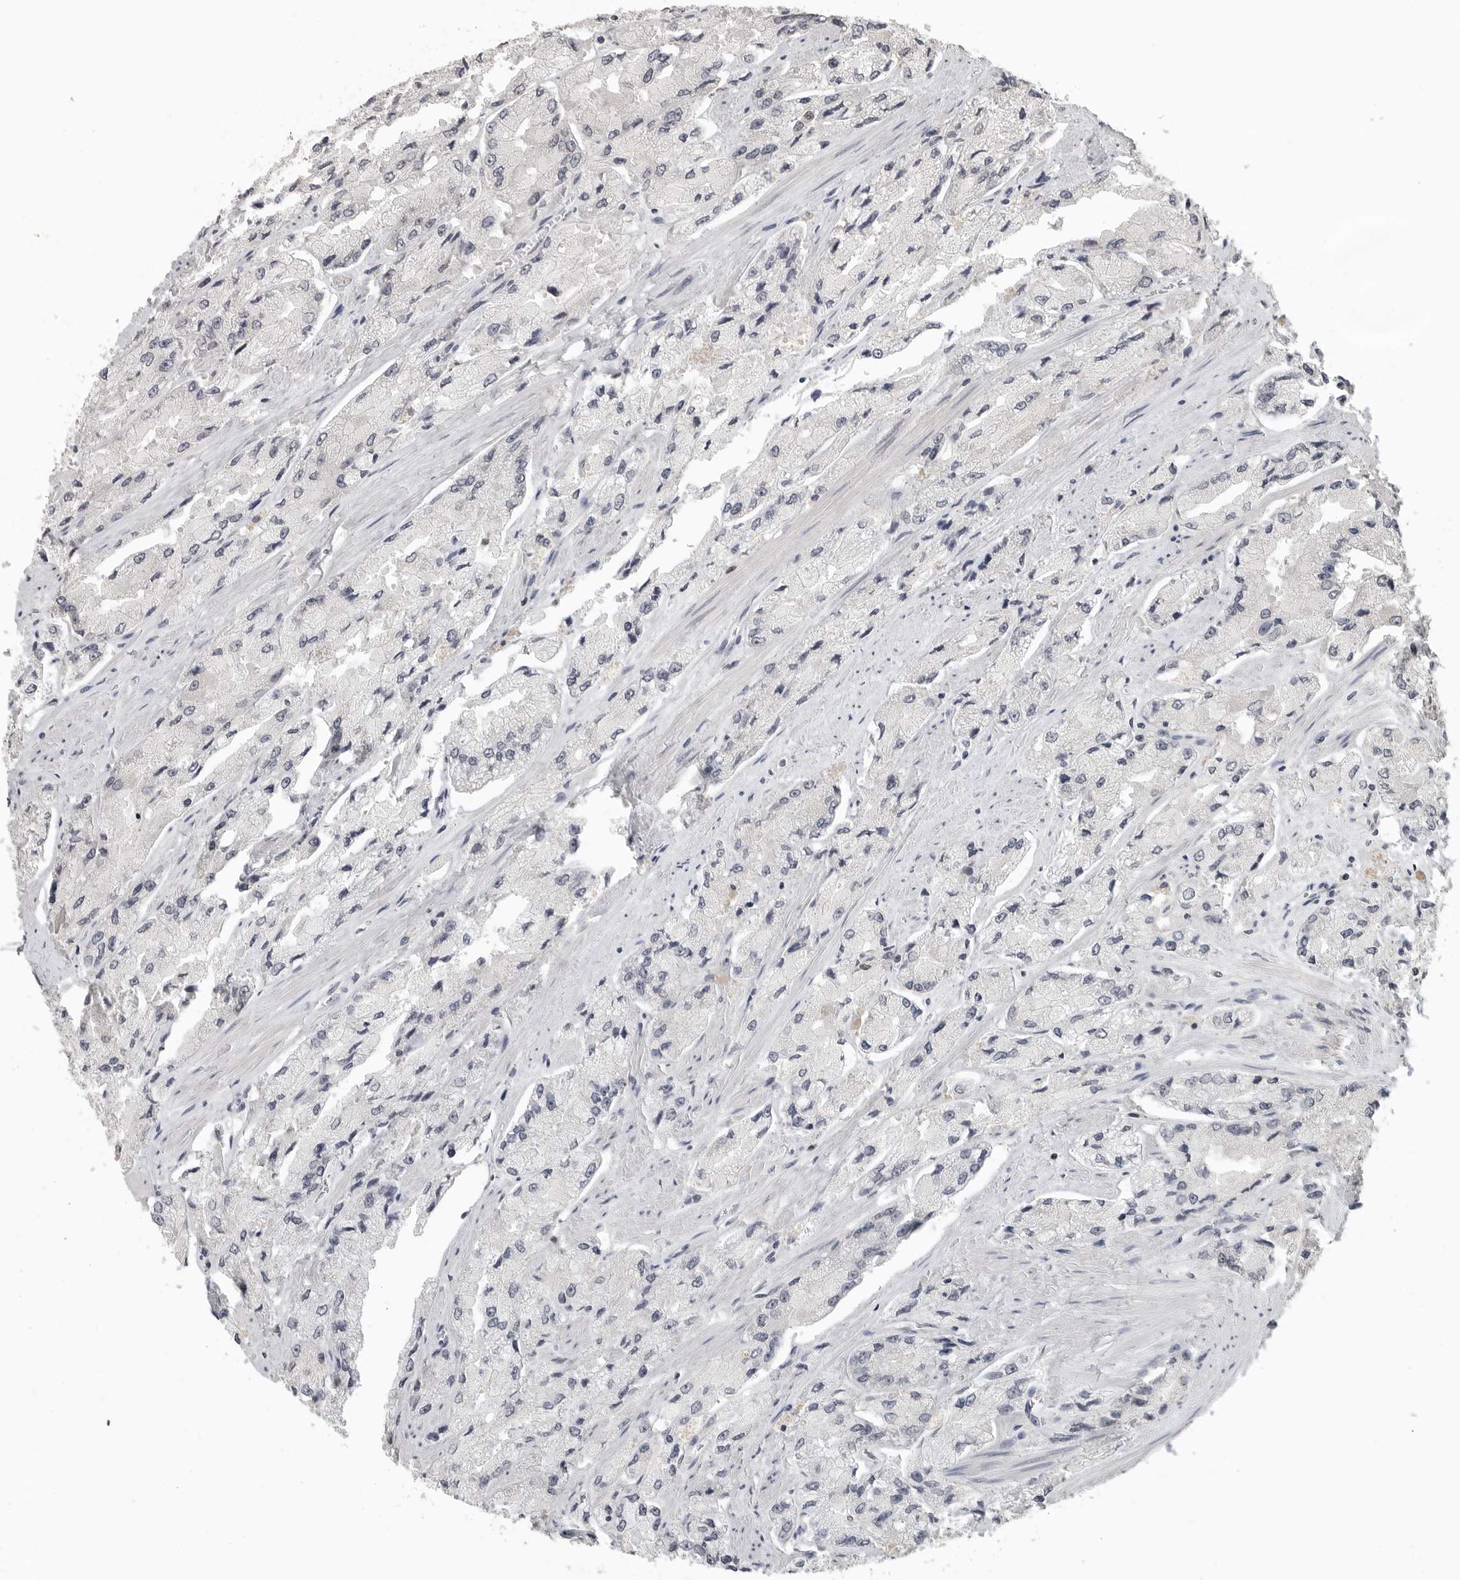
{"staining": {"intensity": "negative", "quantity": "none", "location": "none"}, "tissue": "prostate cancer", "cell_type": "Tumor cells", "image_type": "cancer", "snomed": [{"axis": "morphology", "description": "Adenocarcinoma, High grade"}, {"axis": "topography", "description": "Prostate"}], "caption": "A high-resolution histopathology image shows immunohistochemistry (IHC) staining of prostate cancer, which shows no significant positivity in tumor cells.", "gene": "FOXP3", "patient": {"sex": "male", "age": 58}}